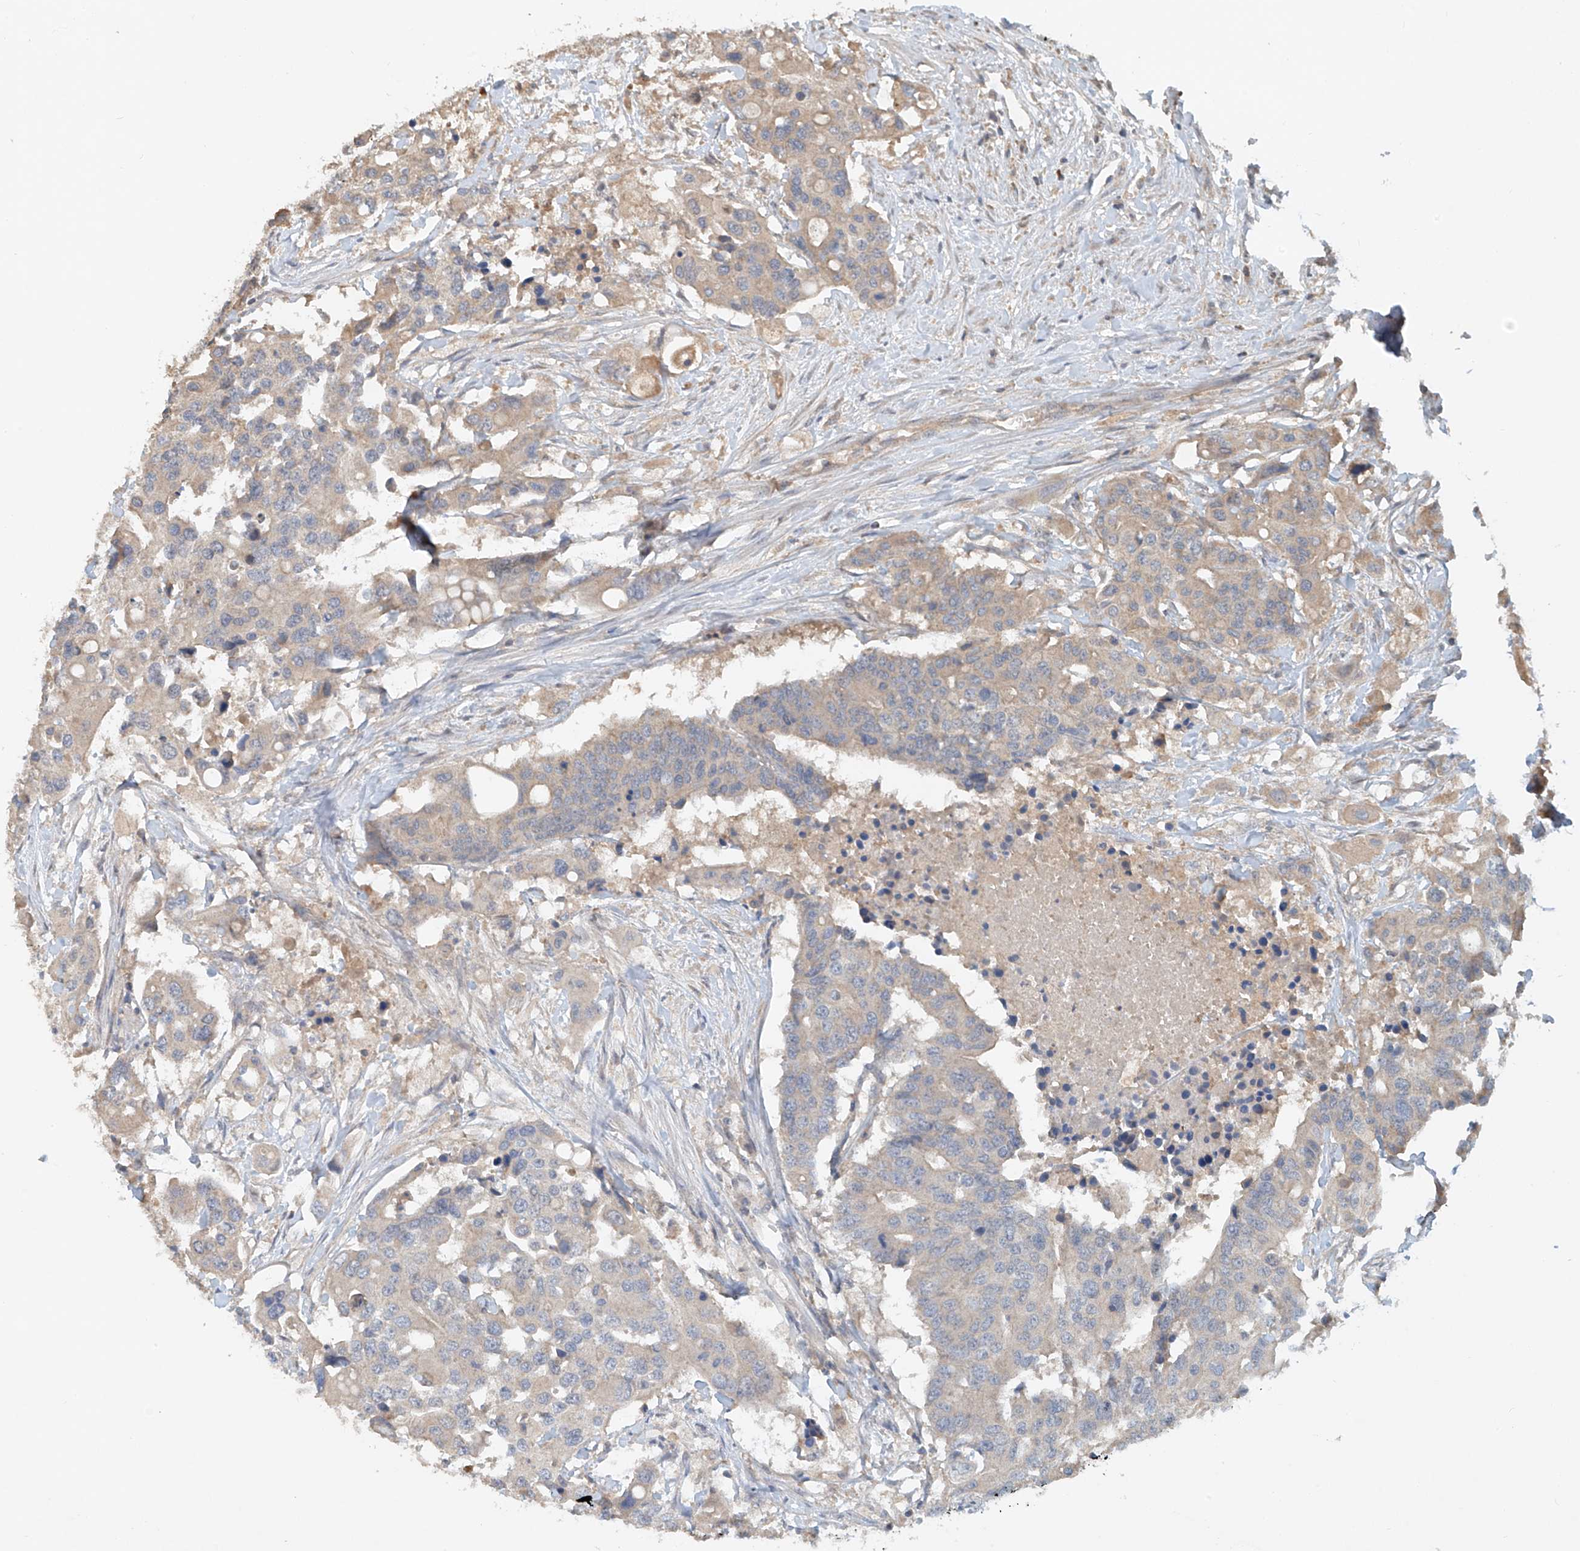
{"staining": {"intensity": "negative", "quantity": "none", "location": "none"}, "tissue": "colorectal cancer", "cell_type": "Tumor cells", "image_type": "cancer", "snomed": [{"axis": "morphology", "description": "Adenocarcinoma, NOS"}, {"axis": "topography", "description": "Colon"}], "caption": "Immunohistochemistry photomicrograph of neoplastic tissue: adenocarcinoma (colorectal) stained with DAB (3,3'-diaminobenzidine) shows no significant protein staining in tumor cells.", "gene": "GNB1L", "patient": {"sex": "male", "age": 77}}